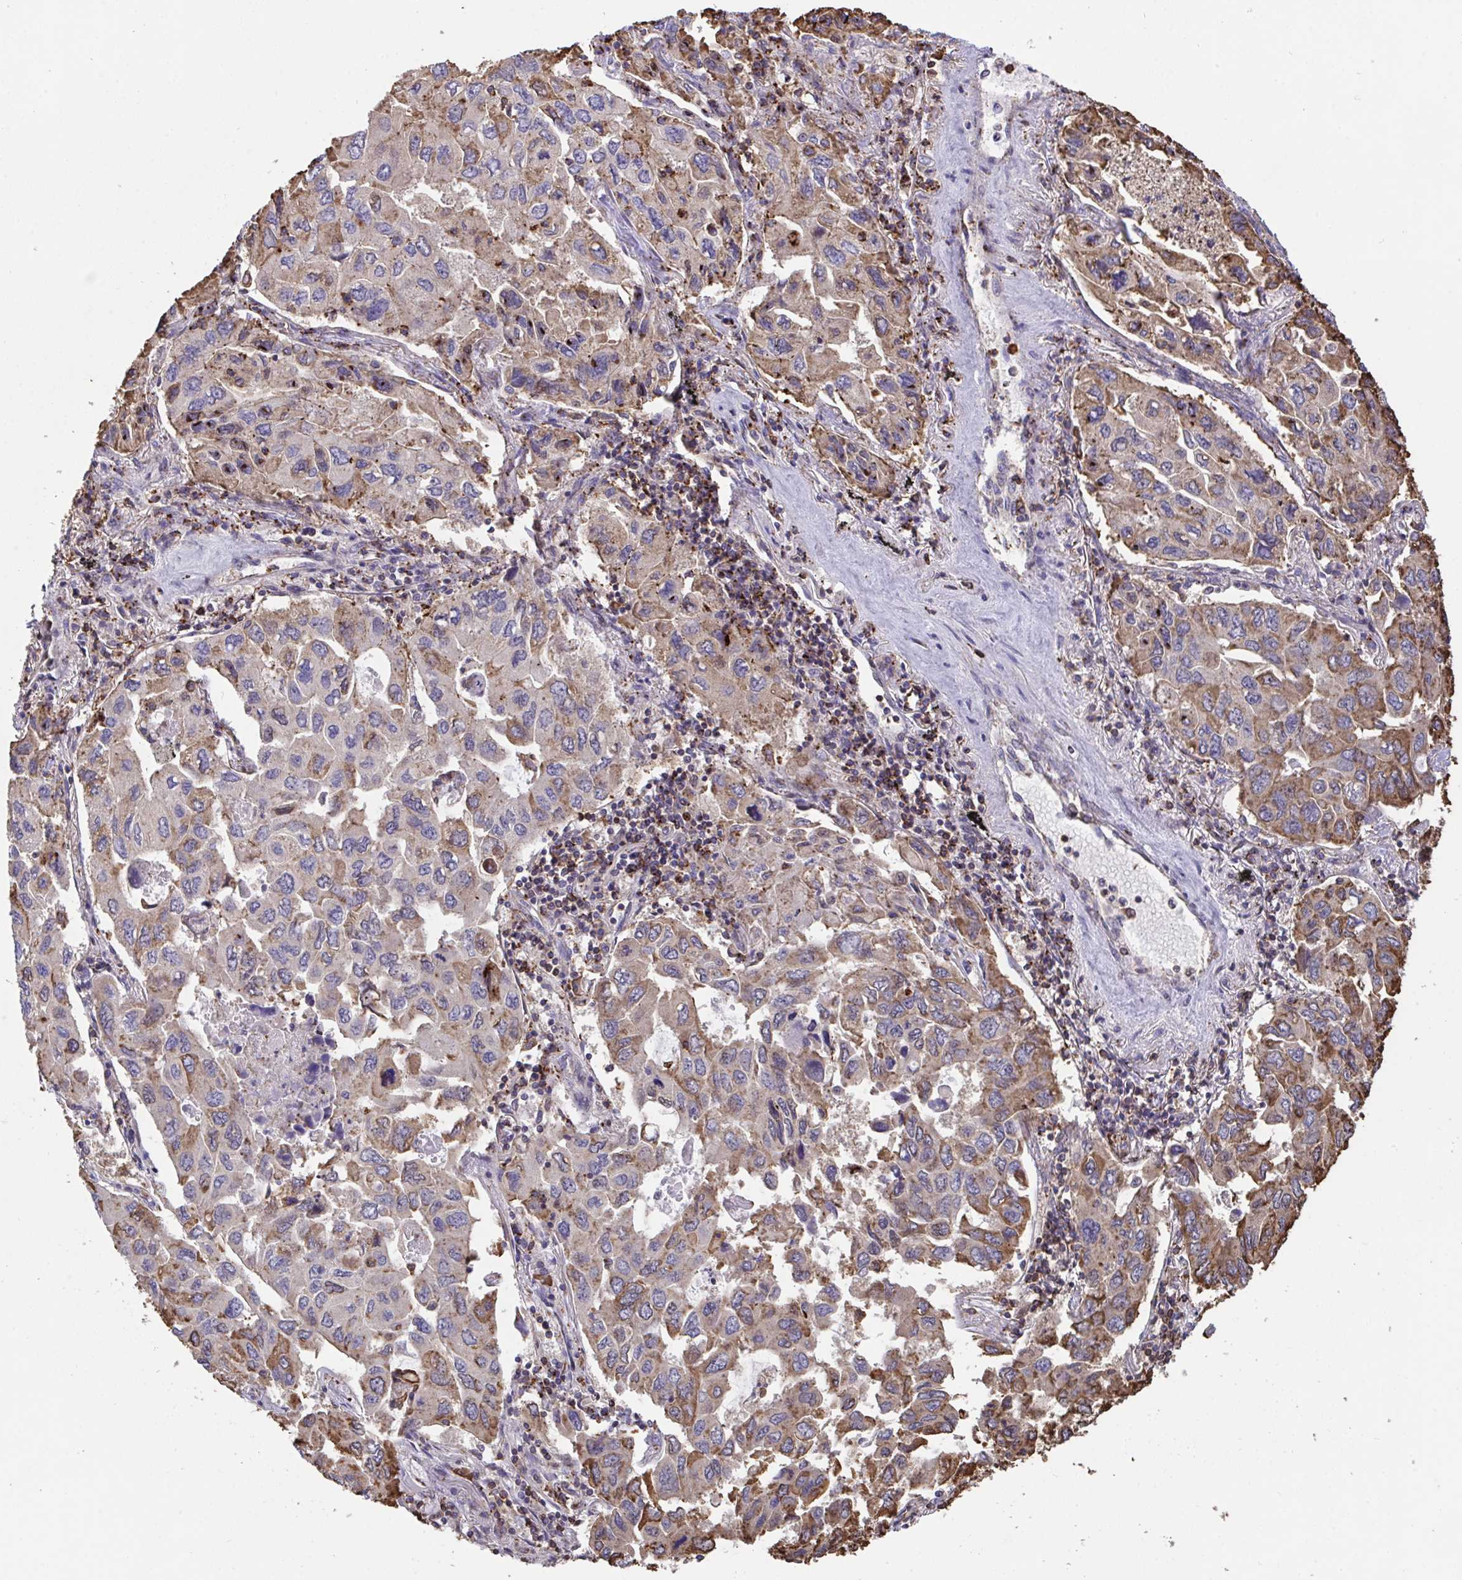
{"staining": {"intensity": "moderate", "quantity": ">75%", "location": "cytoplasmic/membranous"}, "tissue": "lung cancer", "cell_type": "Tumor cells", "image_type": "cancer", "snomed": [{"axis": "morphology", "description": "Adenocarcinoma, NOS"}, {"axis": "topography", "description": "Lung"}], "caption": "Immunohistochemistry staining of lung adenocarcinoma, which reveals medium levels of moderate cytoplasmic/membranous expression in approximately >75% of tumor cells indicating moderate cytoplasmic/membranous protein expression. The staining was performed using DAB (3,3'-diaminobenzidine) (brown) for protein detection and nuclei were counterstained in hematoxylin (blue).", "gene": "PPIH", "patient": {"sex": "male", "age": 64}}